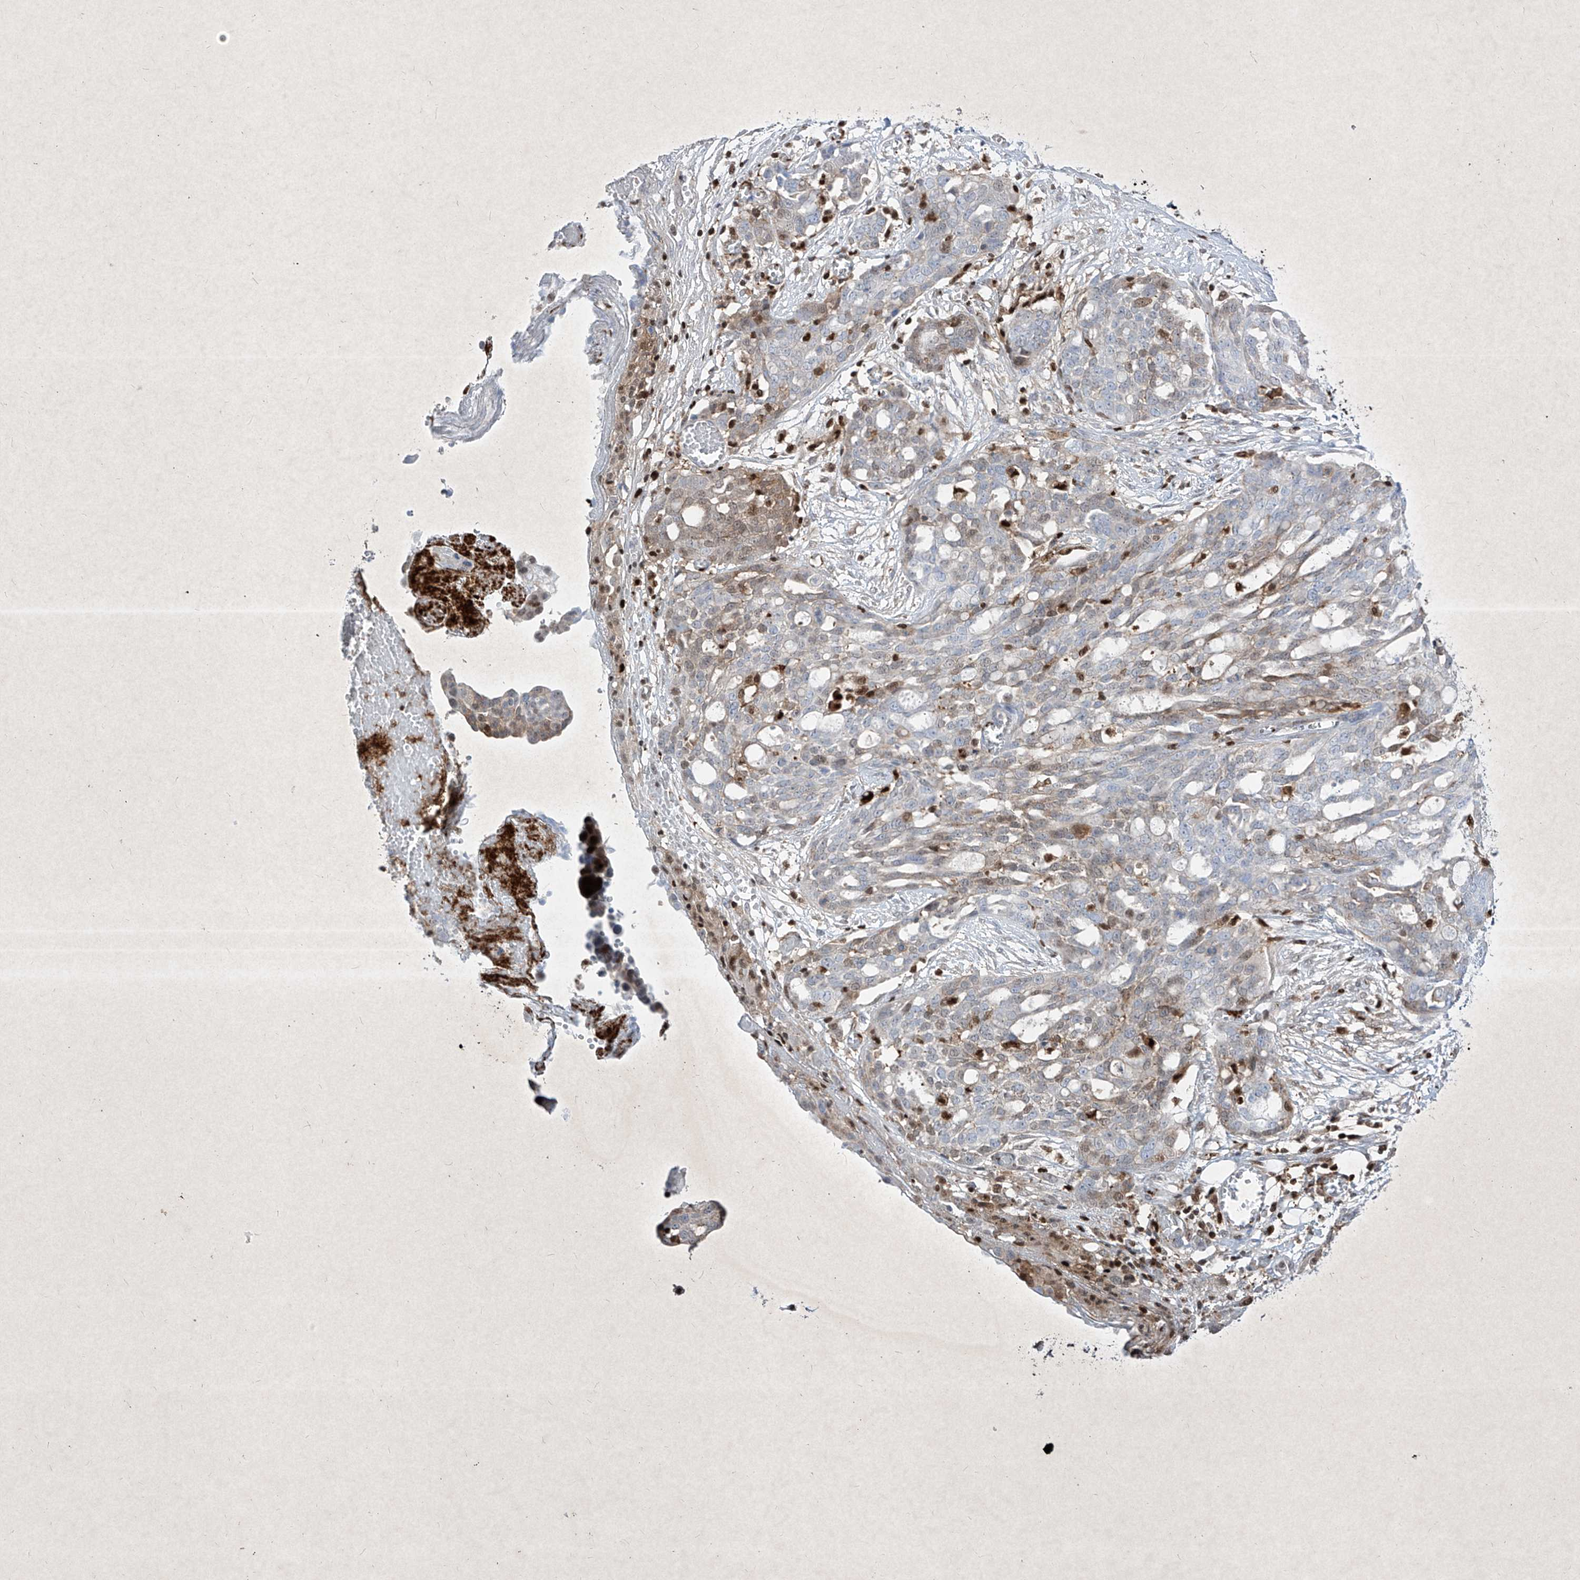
{"staining": {"intensity": "moderate", "quantity": "<25%", "location": "cytoplasmic/membranous,nuclear"}, "tissue": "ovarian cancer", "cell_type": "Tumor cells", "image_type": "cancer", "snomed": [{"axis": "morphology", "description": "Cystadenocarcinoma, serous, NOS"}, {"axis": "topography", "description": "Soft tissue"}, {"axis": "topography", "description": "Ovary"}], "caption": "Human ovarian cancer stained with a brown dye shows moderate cytoplasmic/membranous and nuclear positive expression in approximately <25% of tumor cells.", "gene": "PSMB10", "patient": {"sex": "female", "age": 57}}